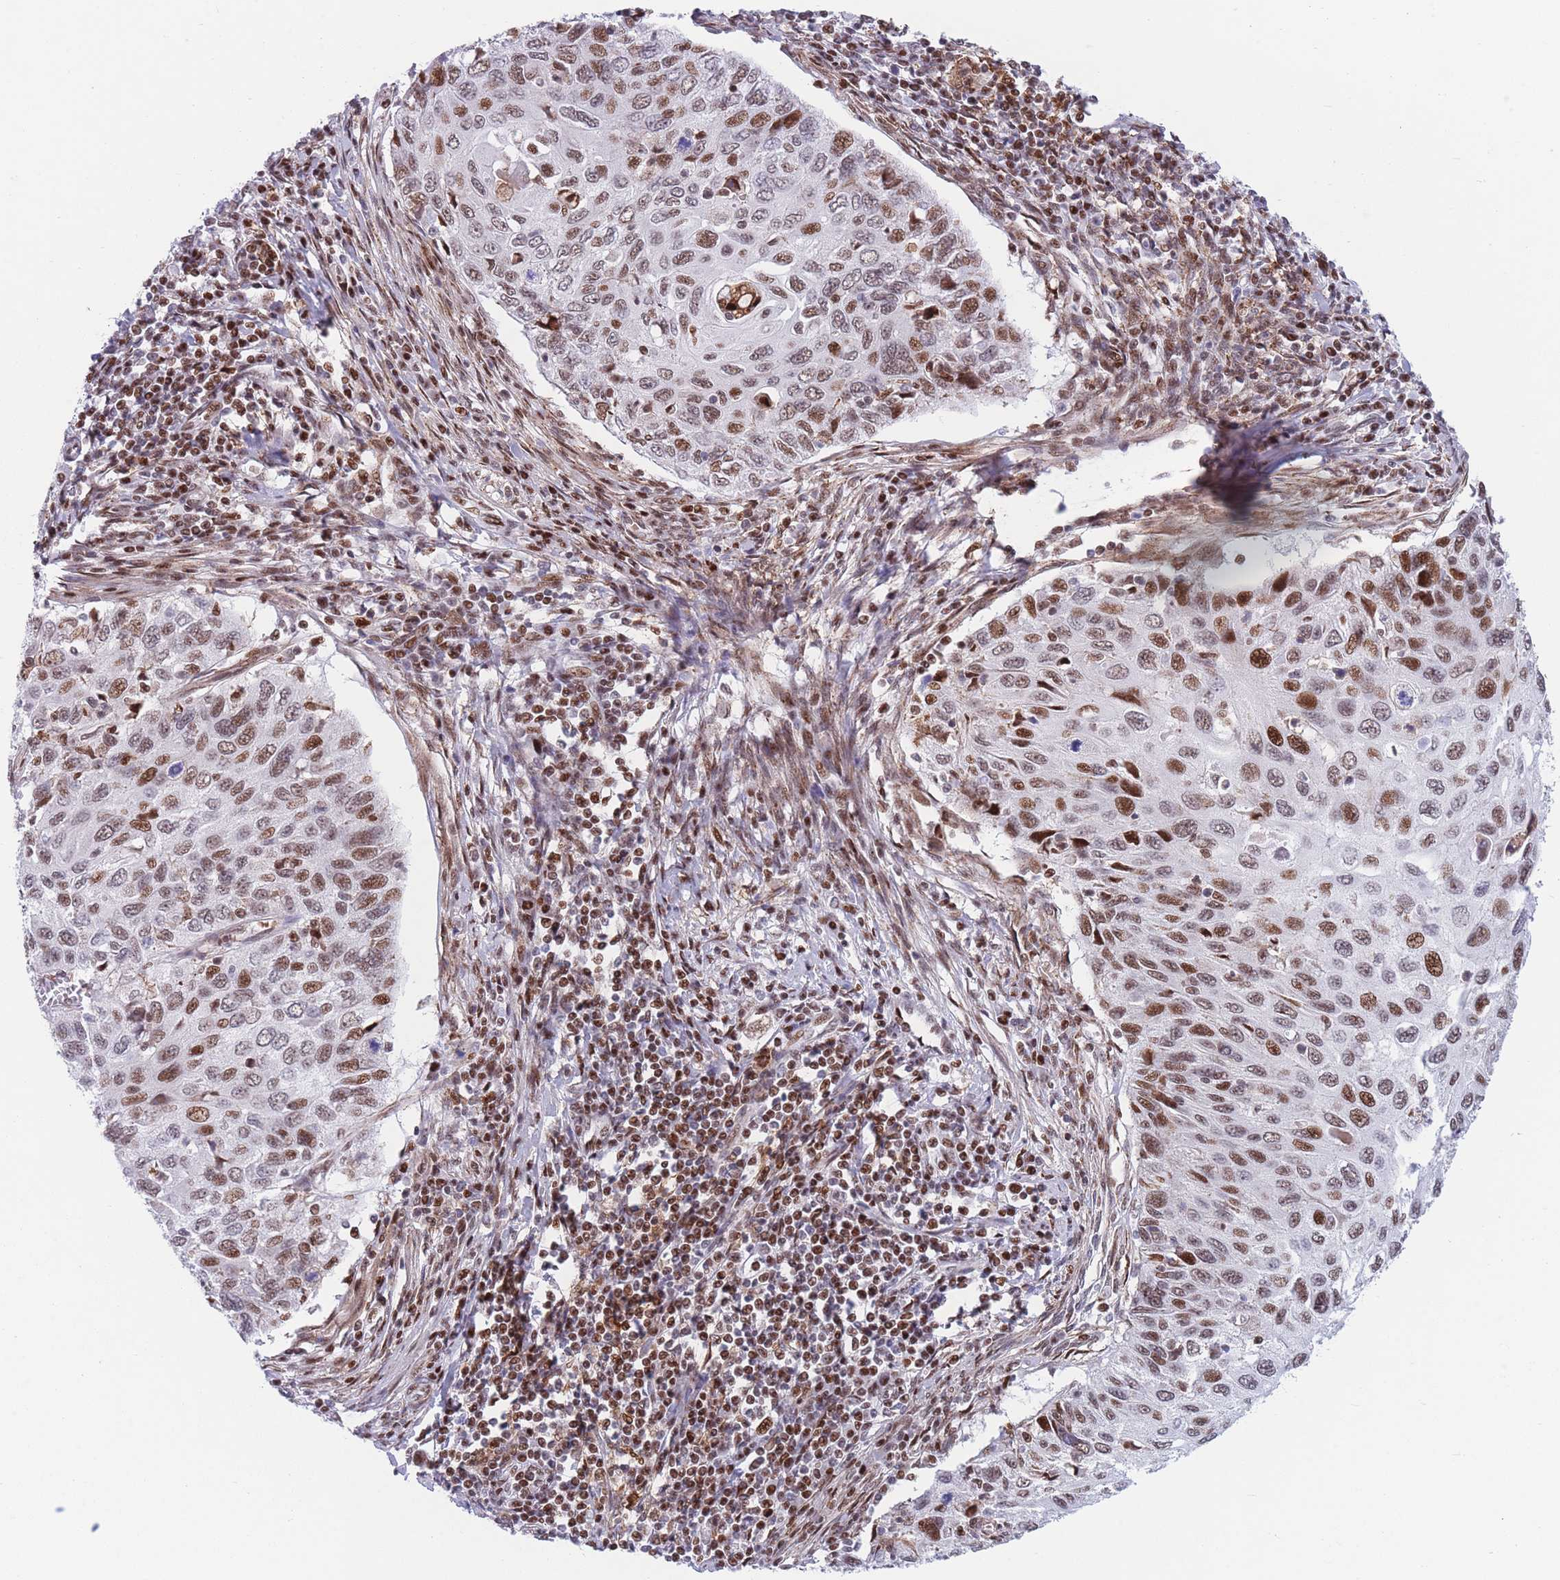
{"staining": {"intensity": "strong", "quantity": "25%-75%", "location": "nuclear"}, "tissue": "cervical cancer", "cell_type": "Tumor cells", "image_type": "cancer", "snomed": [{"axis": "morphology", "description": "Squamous cell carcinoma, NOS"}, {"axis": "topography", "description": "Cervix"}], "caption": "Protein positivity by immunohistochemistry (IHC) exhibits strong nuclear positivity in about 25%-75% of tumor cells in cervical cancer (squamous cell carcinoma).", "gene": "DNAJC3", "patient": {"sex": "female", "age": 70}}